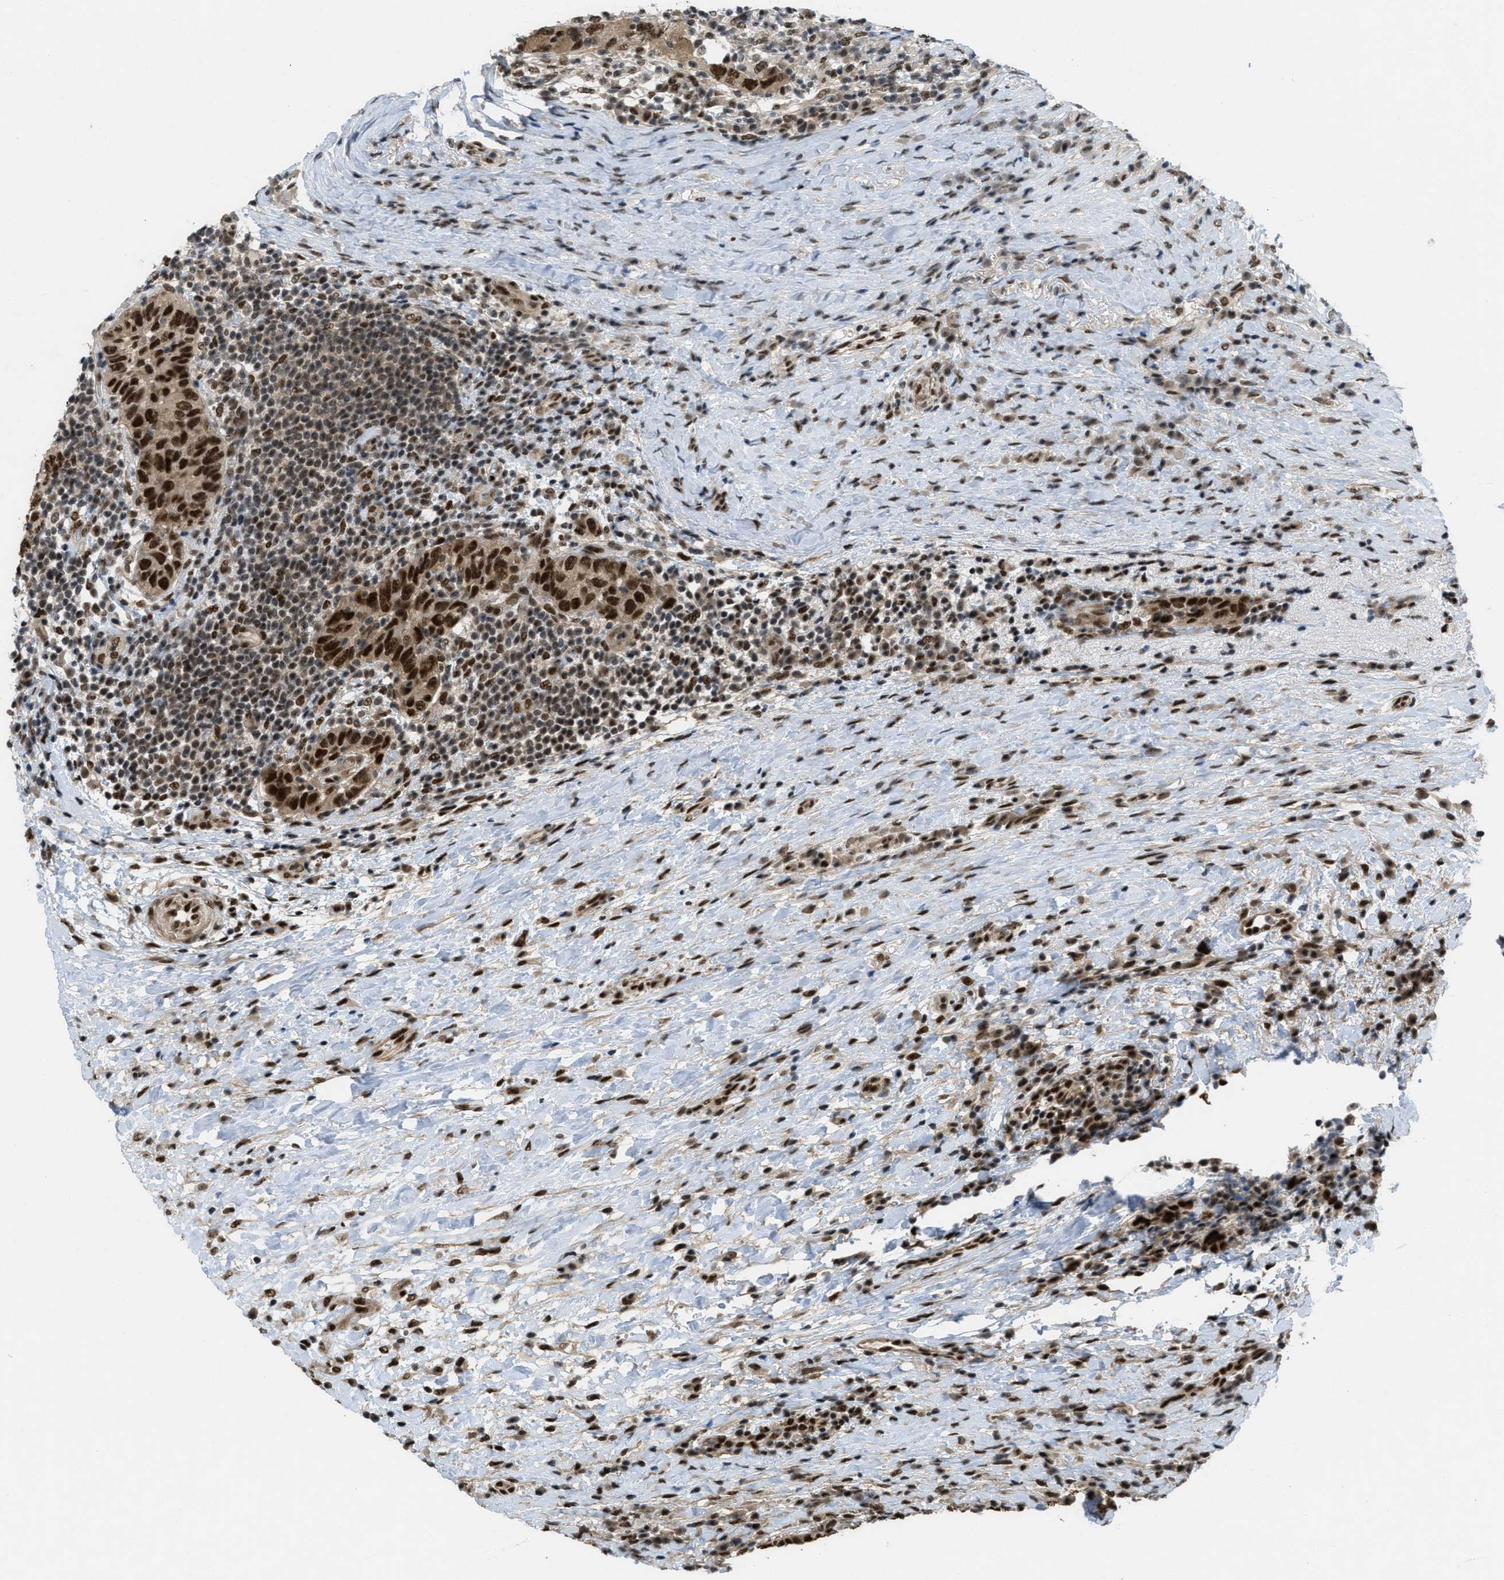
{"staining": {"intensity": "strong", "quantity": ">75%", "location": "nuclear"}, "tissue": "breast cancer", "cell_type": "Tumor cells", "image_type": "cancer", "snomed": [{"axis": "morphology", "description": "Duct carcinoma"}, {"axis": "topography", "description": "Breast"}], "caption": "Strong nuclear expression is present in approximately >75% of tumor cells in breast cancer.", "gene": "CDT1", "patient": {"sex": "female", "age": 37}}